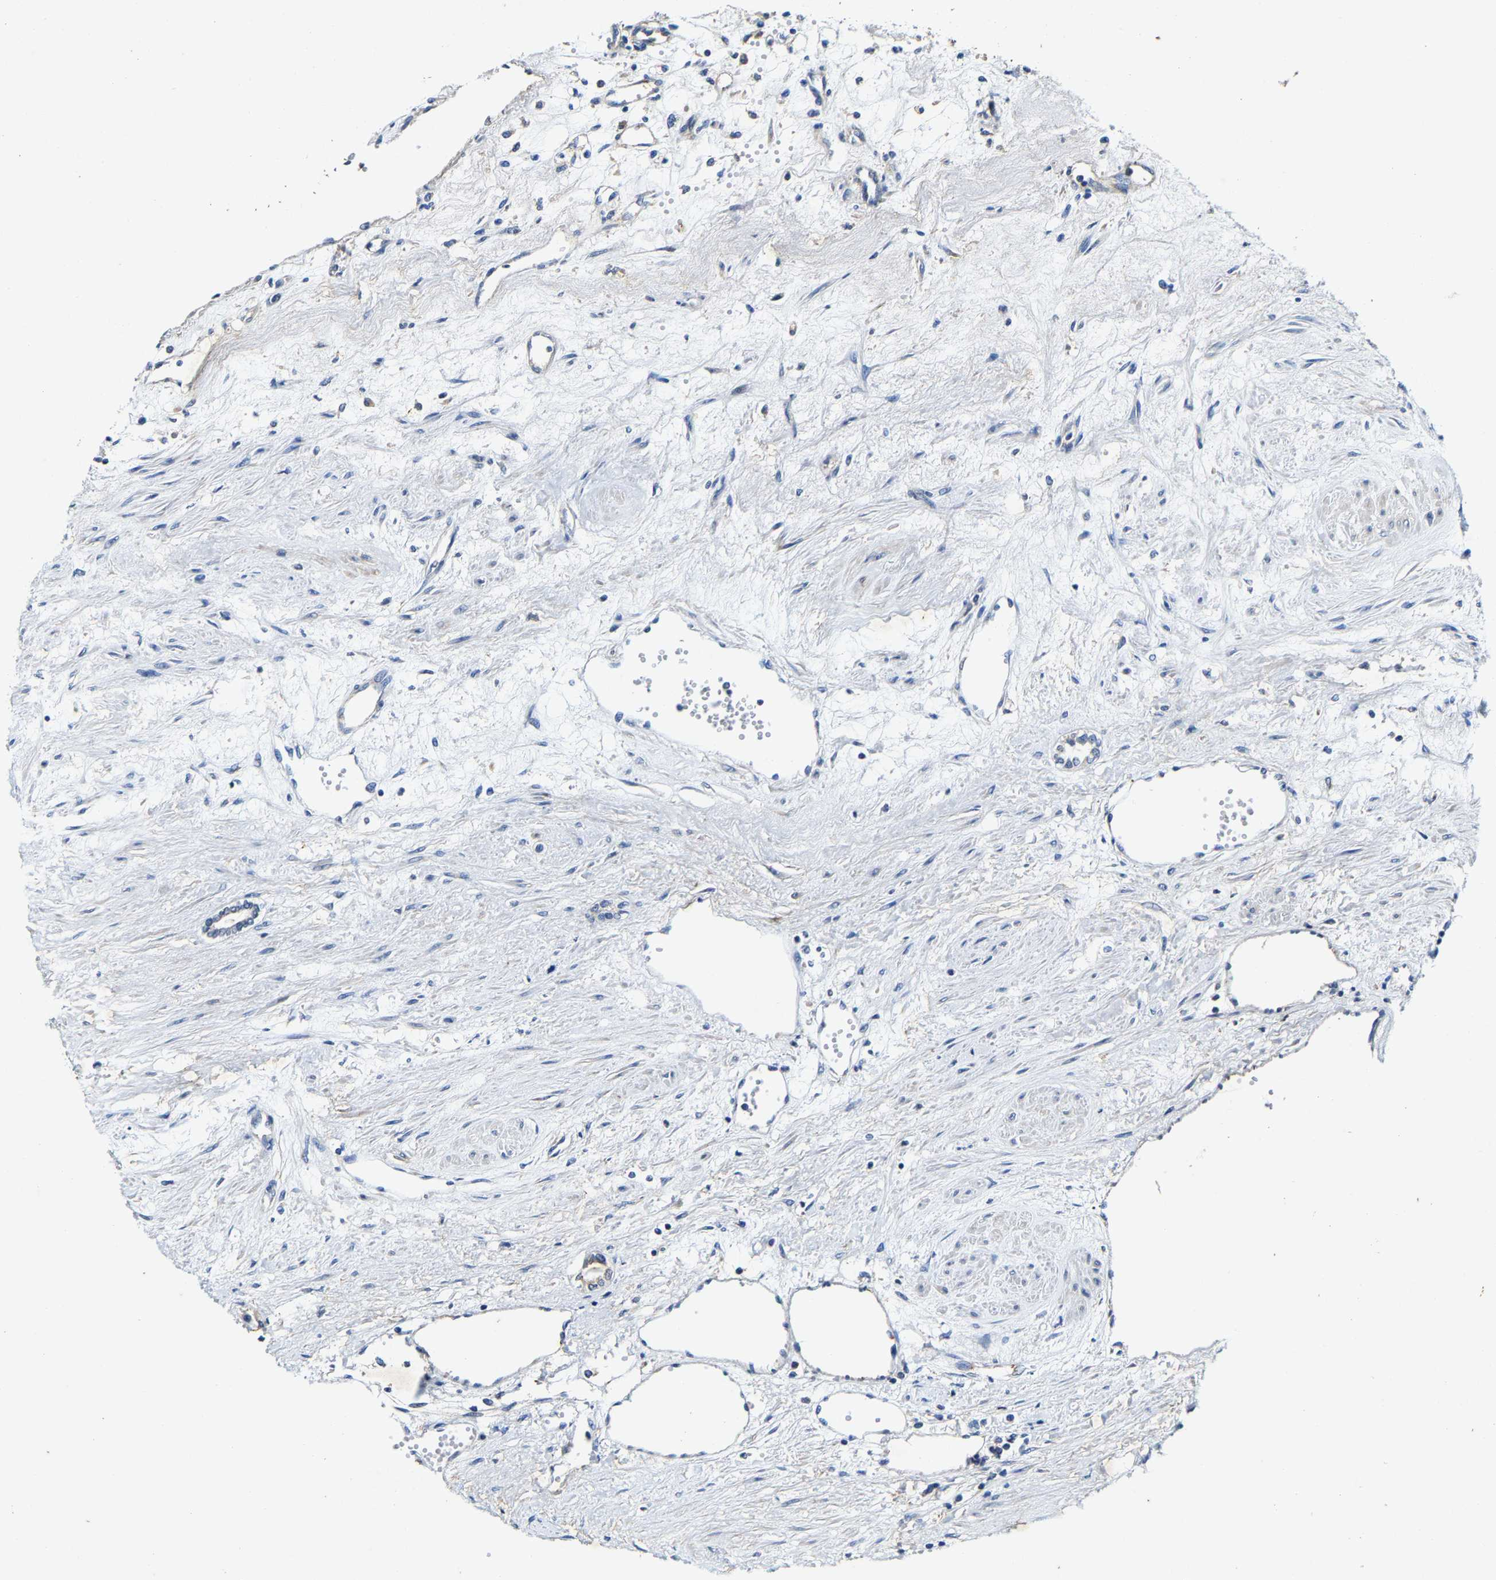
{"staining": {"intensity": "negative", "quantity": "none", "location": "none"}, "tissue": "renal cancer", "cell_type": "Tumor cells", "image_type": "cancer", "snomed": [{"axis": "morphology", "description": "Adenocarcinoma, NOS"}, {"axis": "topography", "description": "Kidney"}], "caption": "Immunohistochemical staining of renal cancer (adenocarcinoma) displays no significant staining in tumor cells. Brightfield microscopy of IHC stained with DAB (brown) and hematoxylin (blue), captured at high magnification.", "gene": "SLC25A25", "patient": {"sex": "male", "age": 59}}